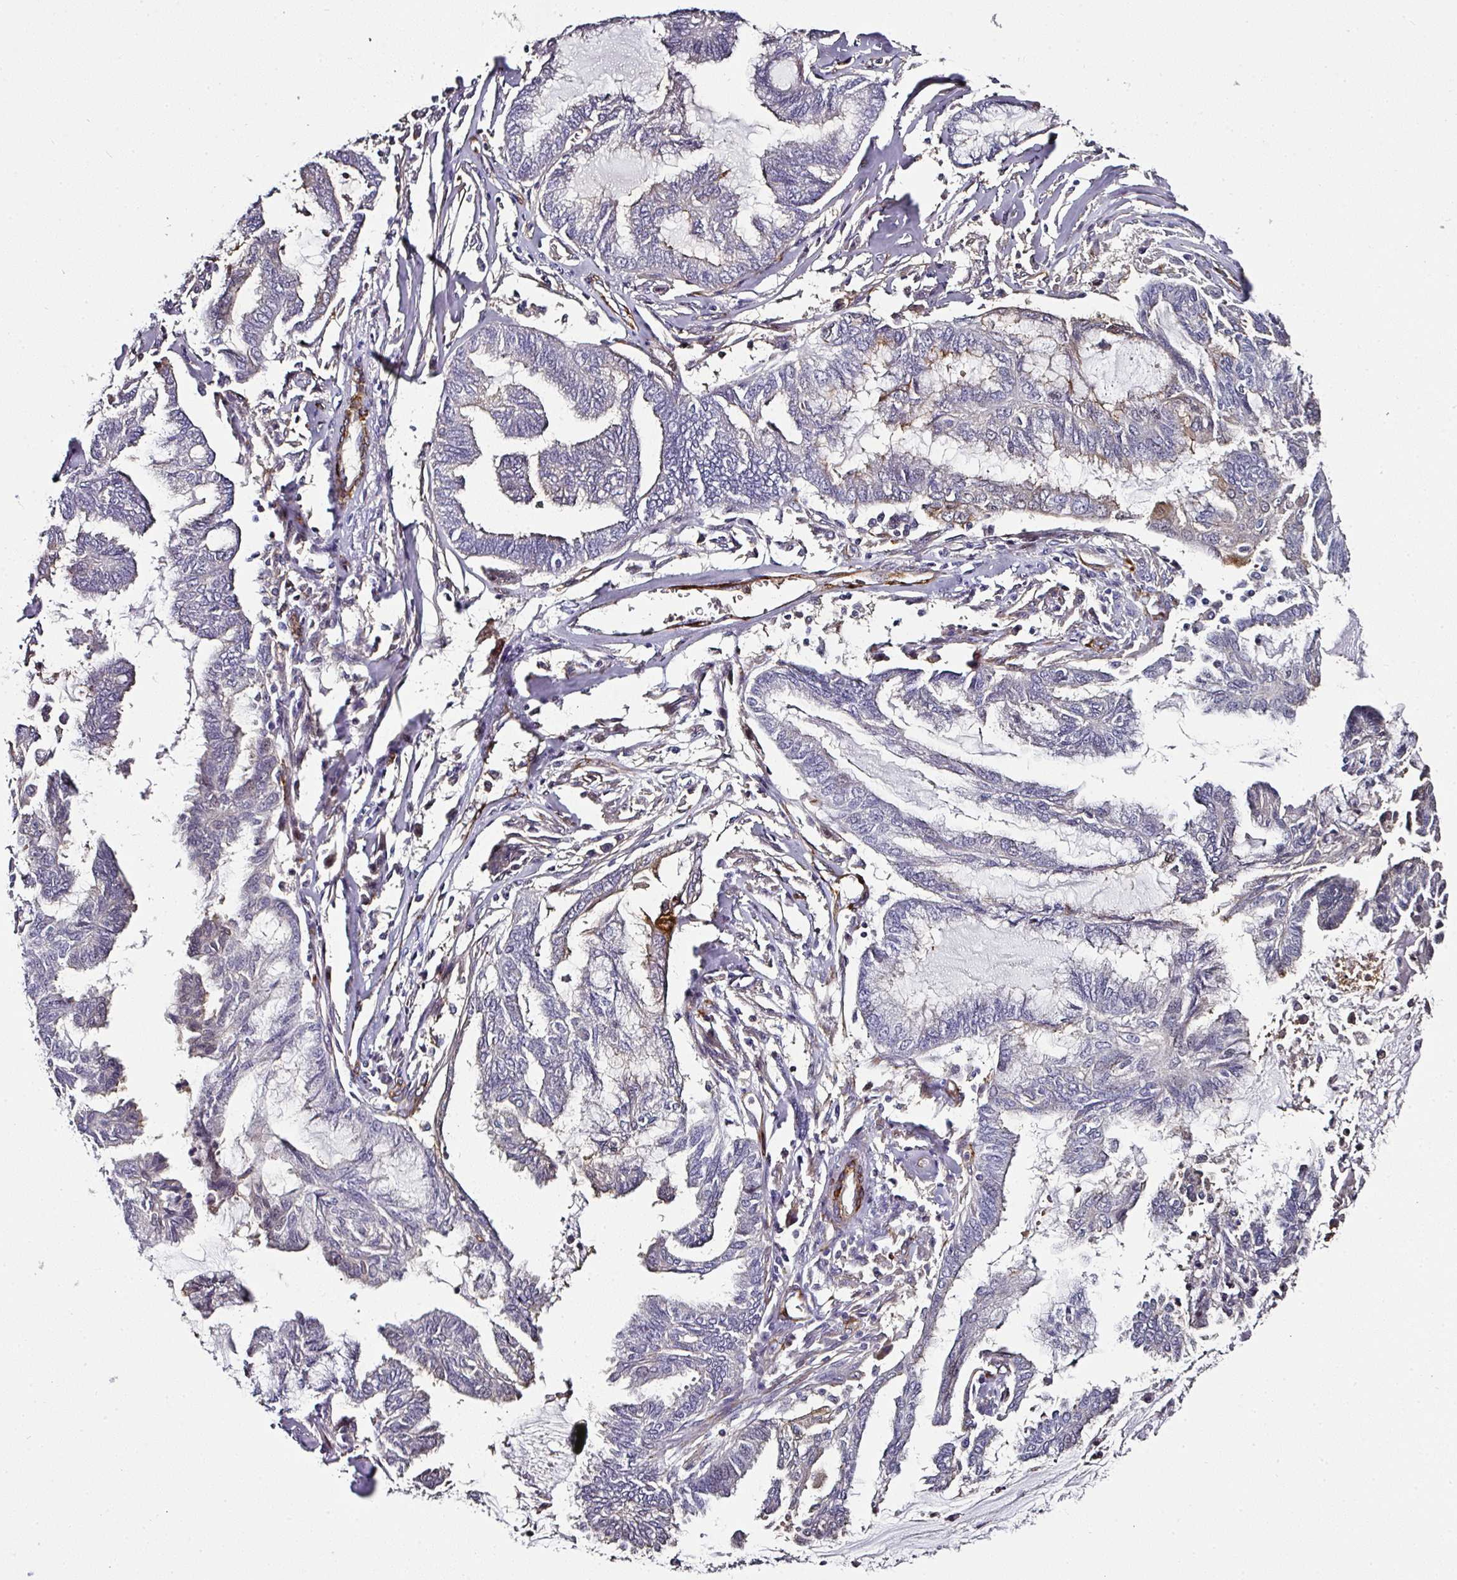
{"staining": {"intensity": "negative", "quantity": "none", "location": "none"}, "tissue": "endometrial cancer", "cell_type": "Tumor cells", "image_type": "cancer", "snomed": [{"axis": "morphology", "description": "Adenocarcinoma, NOS"}, {"axis": "topography", "description": "Endometrium"}], "caption": "DAB immunohistochemical staining of human adenocarcinoma (endometrial) exhibits no significant expression in tumor cells.", "gene": "BEND5", "patient": {"sex": "female", "age": 86}}